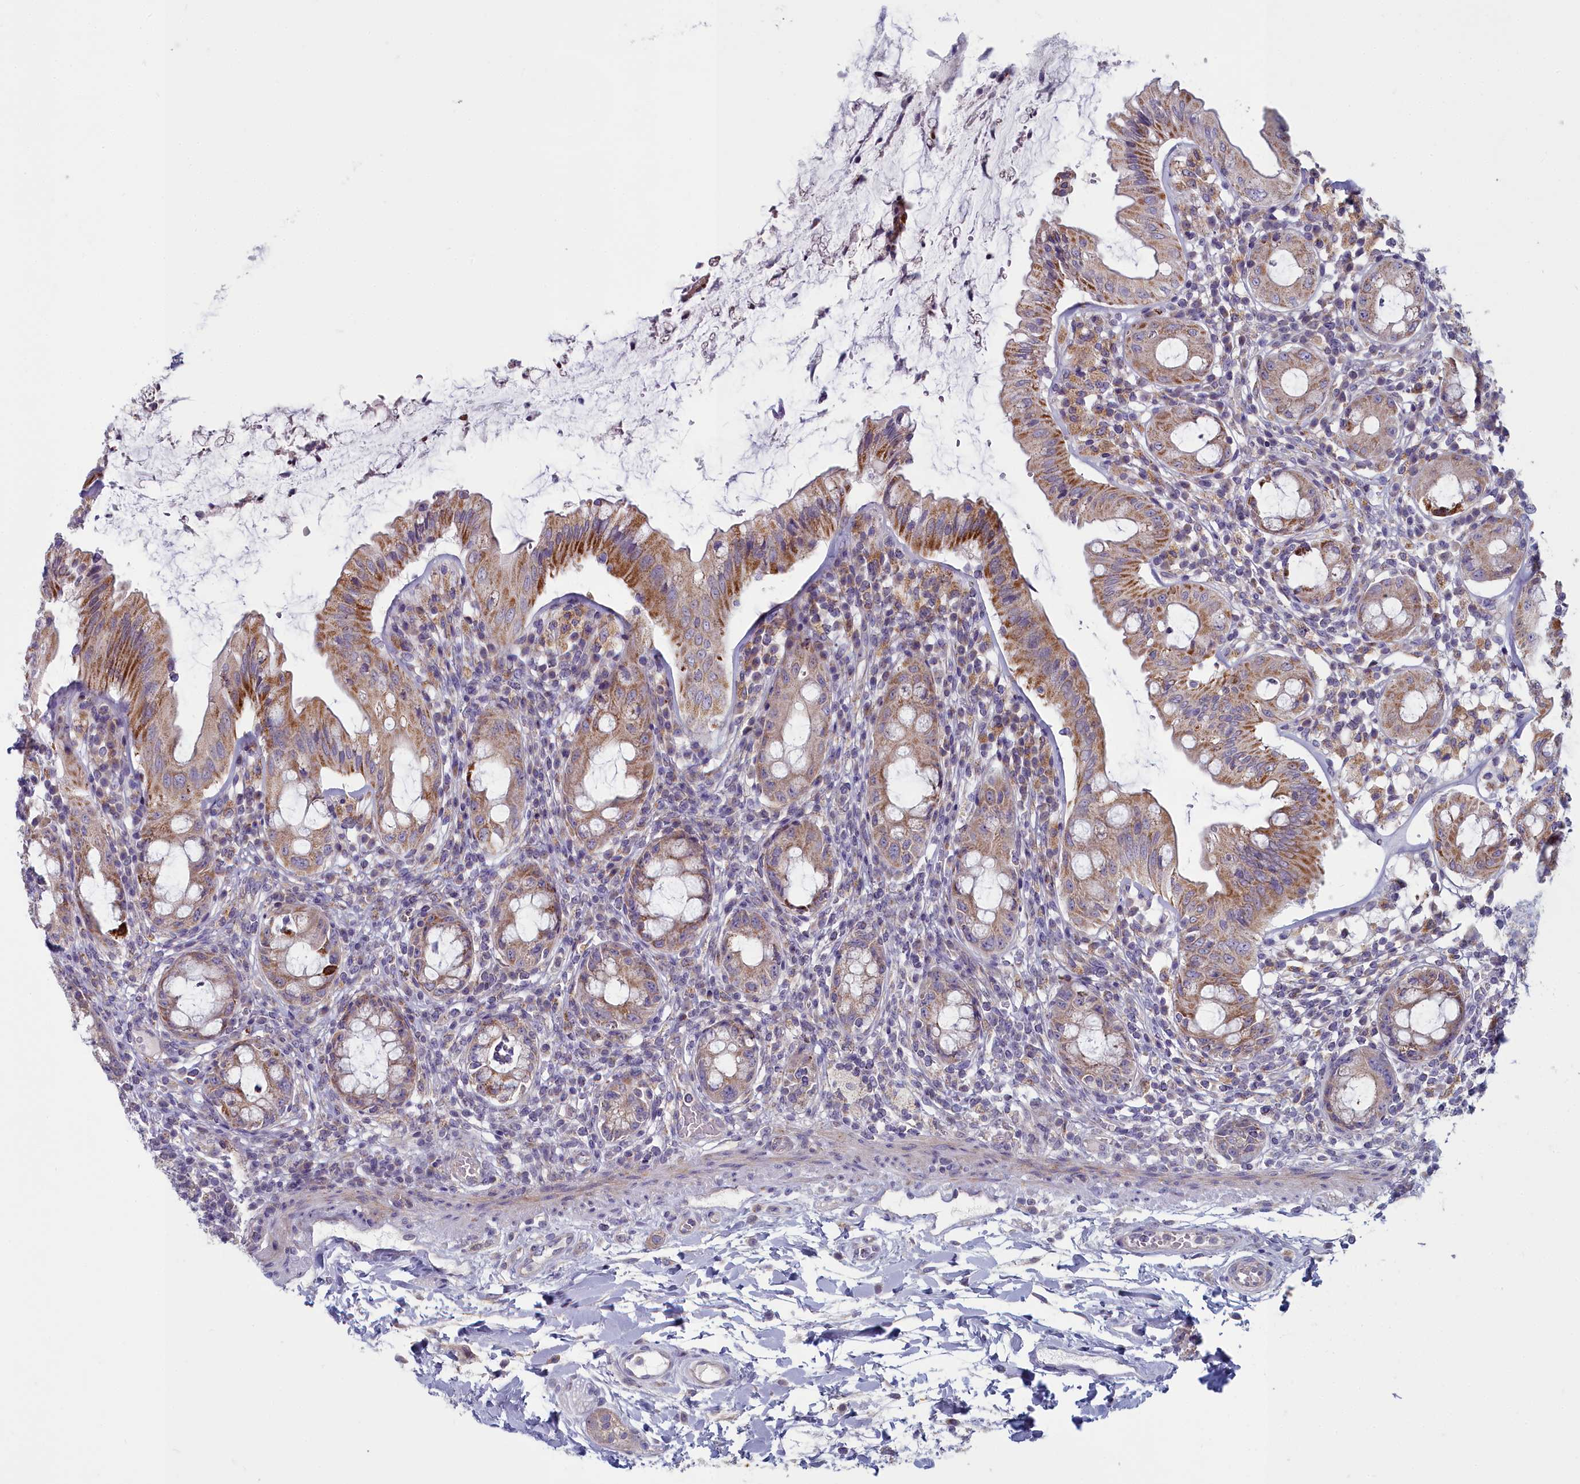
{"staining": {"intensity": "moderate", "quantity": ">75%", "location": "cytoplasmic/membranous"}, "tissue": "rectum", "cell_type": "Glandular cells", "image_type": "normal", "snomed": [{"axis": "morphology", "description": "Normal tissue, NOS"}, {"axis": "topography", "description": "Rectum"}], "caption": "The immunohistochemical stain labels moderate cytoplasmic/membranous expression in glandular cells of benign rectum. Using DAB (brown) and hematoxylin (blue) stains, captured at high magnification using brightfield microscopy.", "gene": "INSYN2A", "patient": {"sex": "female", "age": 57}}